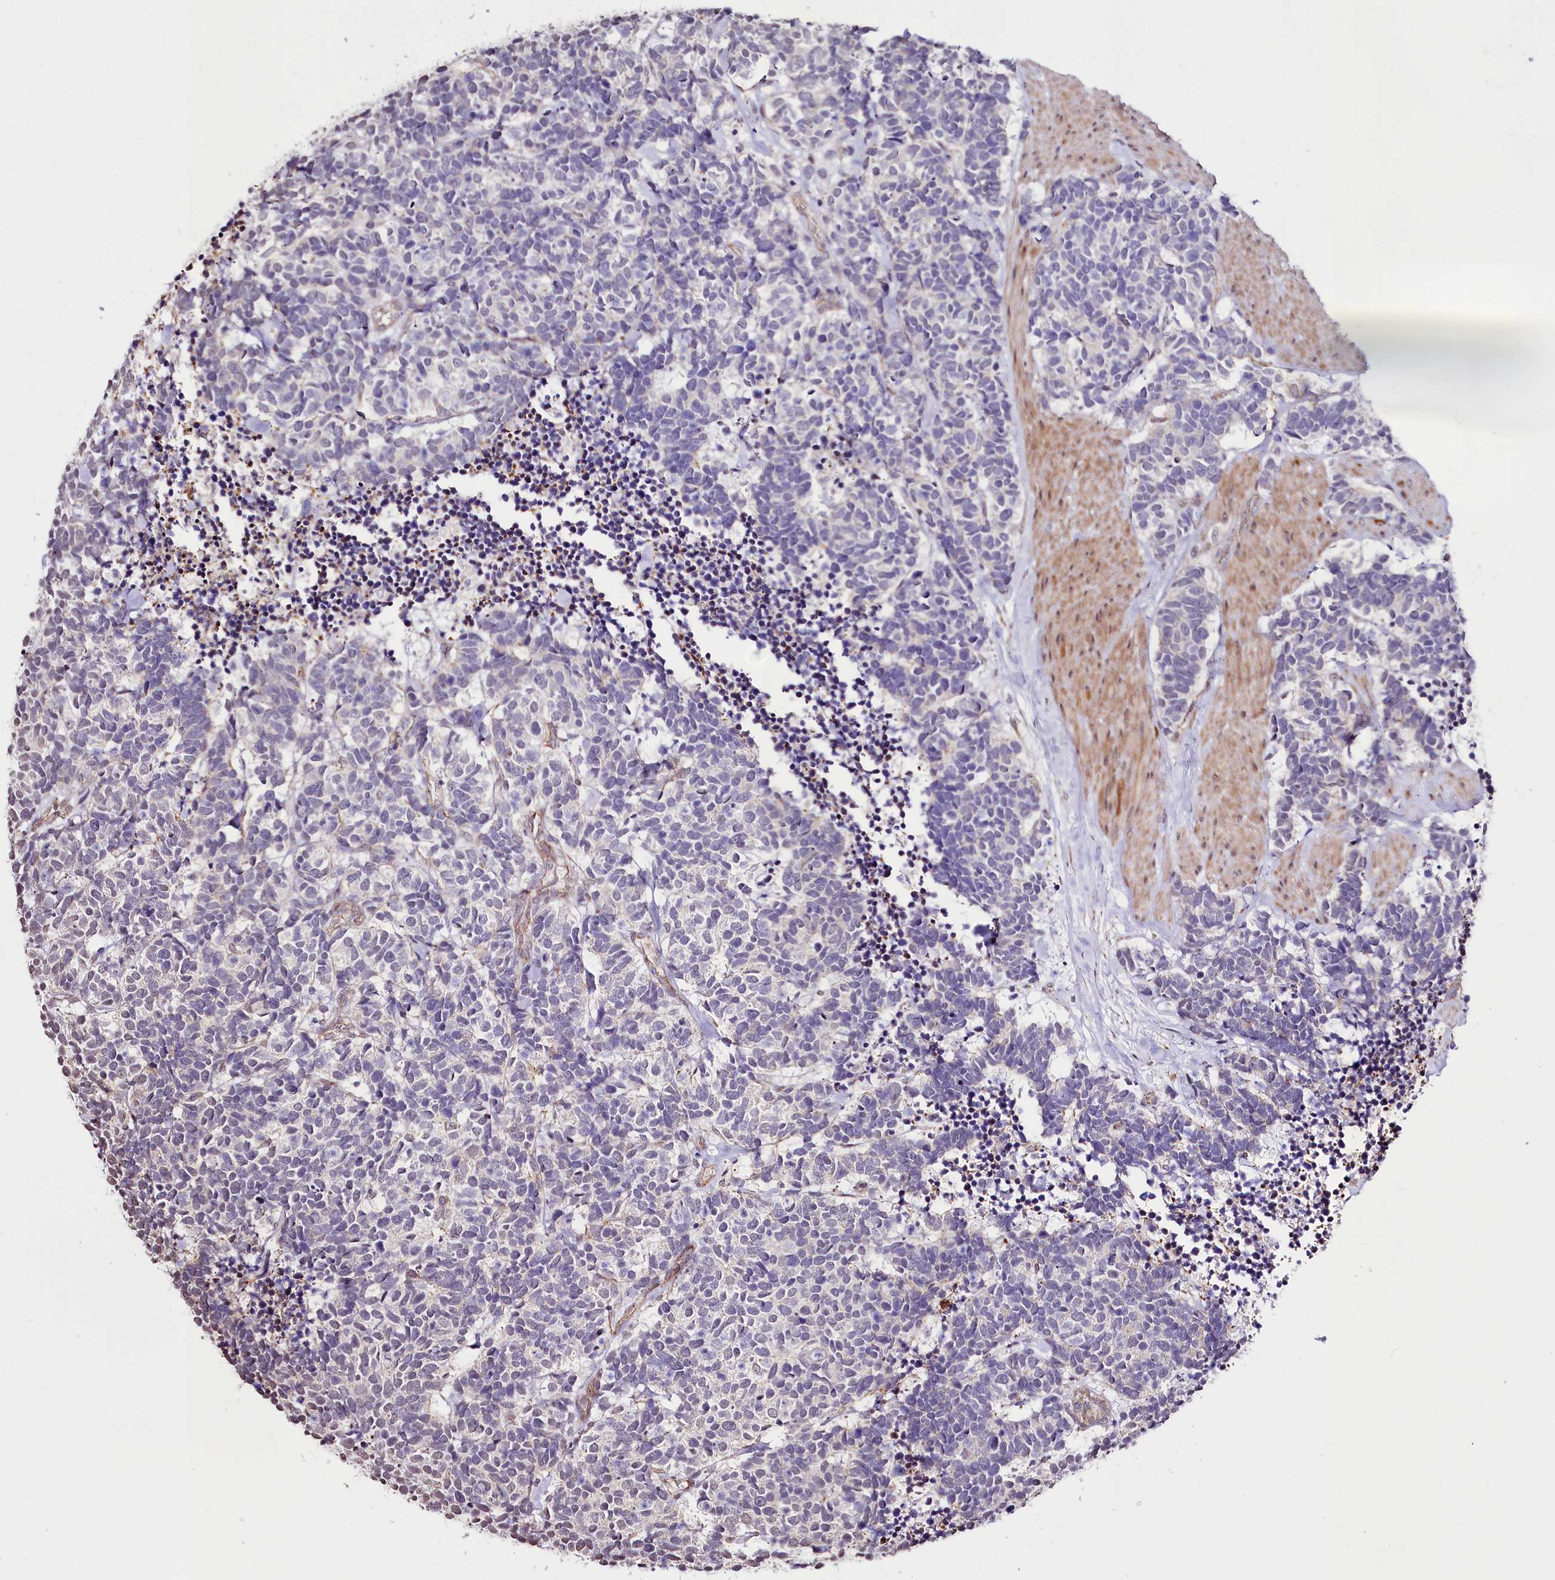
{"staining": {"intensity": "negative", "quantity": "none", "location": "none"}, "tissue": "carcinoid", "cell_type": "Tumor cells", "image_type": "cancer", "snomed": [{"axis": "morphology", "description": "Carcinoma, NOS"}, {"axis": "morphology", "description": "Carcinoid, malignant, NOS"}, {"axis": "topography", "description": "Urinary bladder"}], "caption": "Tumor cells are negative for brown protein staining in carcinoid.", "gene": "ST7", "patient": {"sex": "male", "age": 57}}